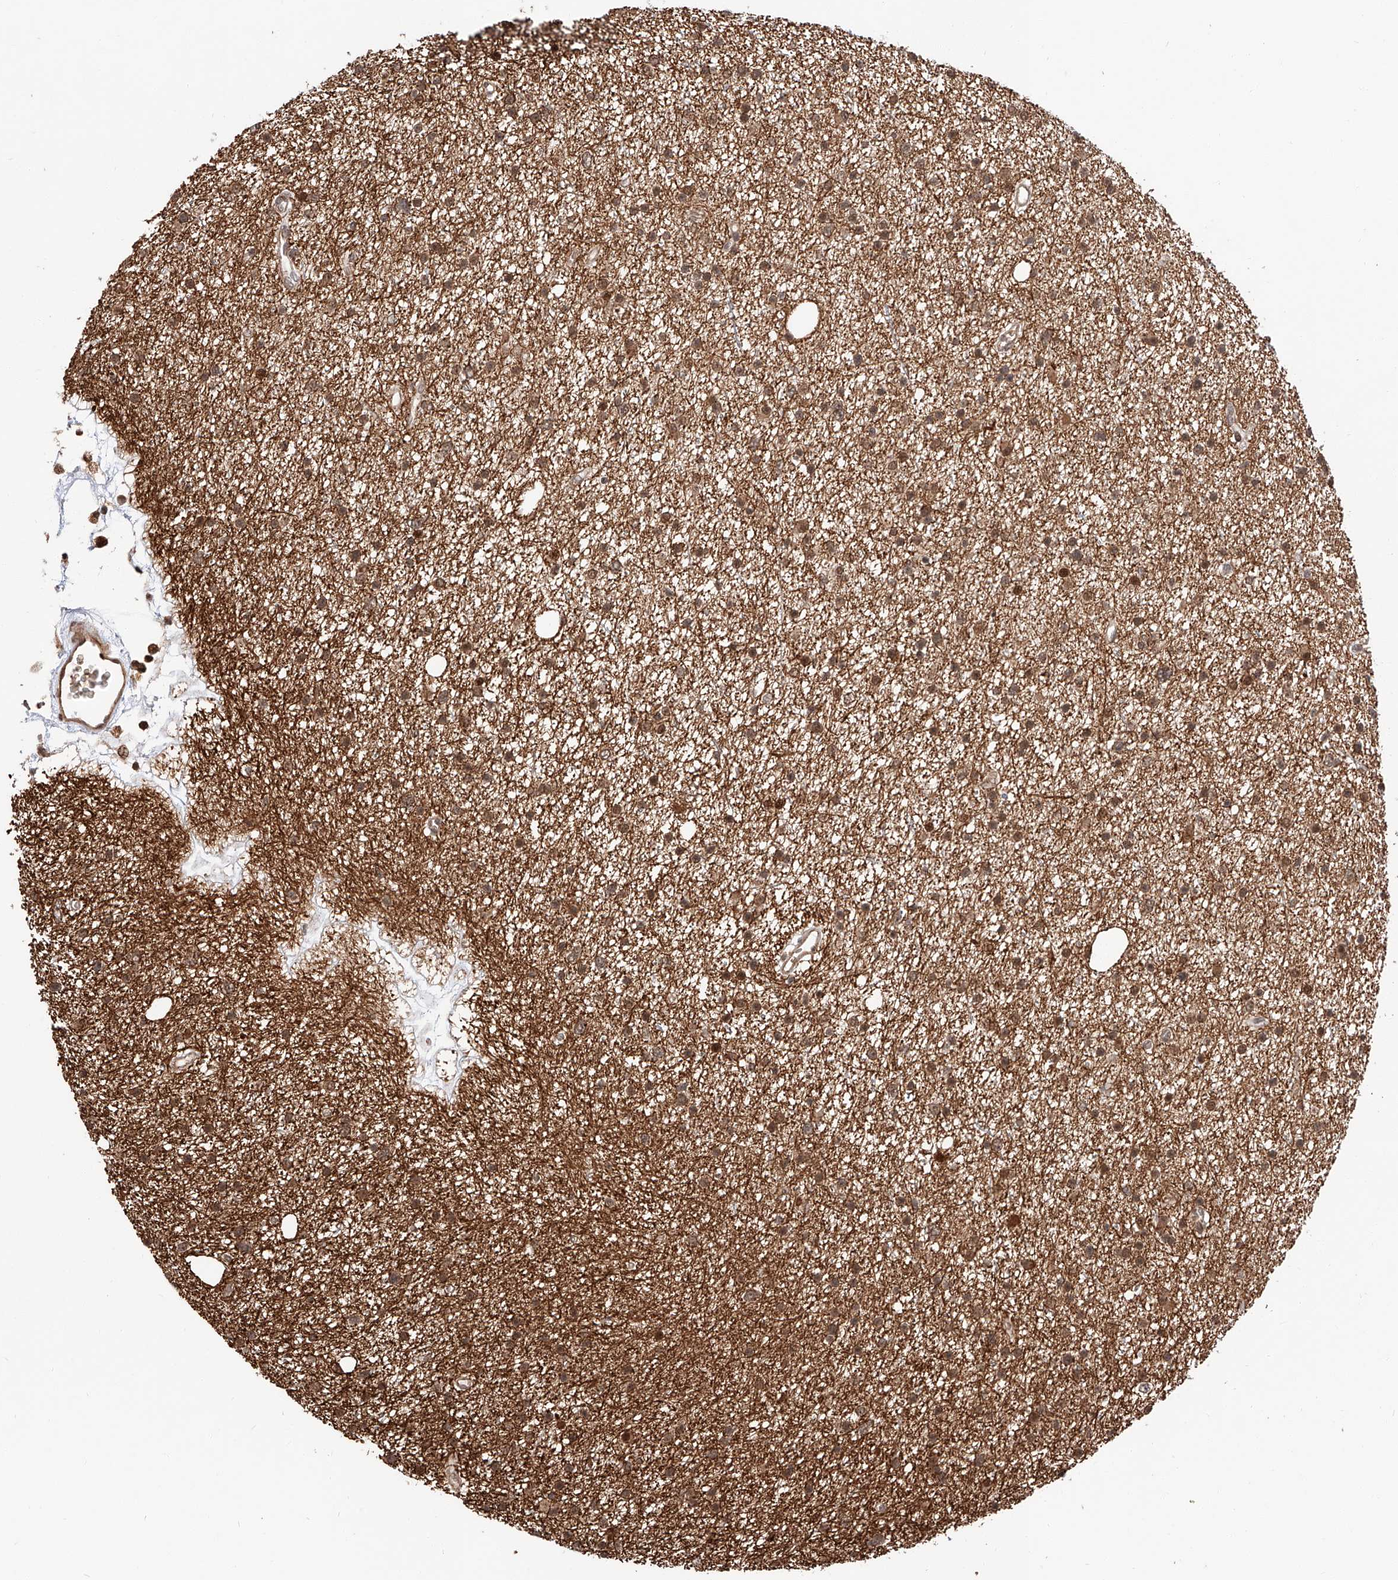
{"staining": {"intensity": "moderate", "quantity": "25%-75%", "location": "cytoplasmic/membranous,nuclear"}, "tissue": "glioma", "cell_type": "Tumor cells", "image_type": "cancer", "snomed": [{"axis": "morphology", "description": "Glioma, malignant, Low grade"}, {"axis": "topography", "description": "Cerebral cortex"}], "caption": "A high-resolution image shows immunohistochemistry (IHC) staining of glioma, which exhibits moderate cytoplasmic/membranous and nuclear positivity in about 25%-75% of tumor cells. Nuclei are stained in blue.", "gene": "THTPA", "patient": {"sex": "female", "age": 39}}